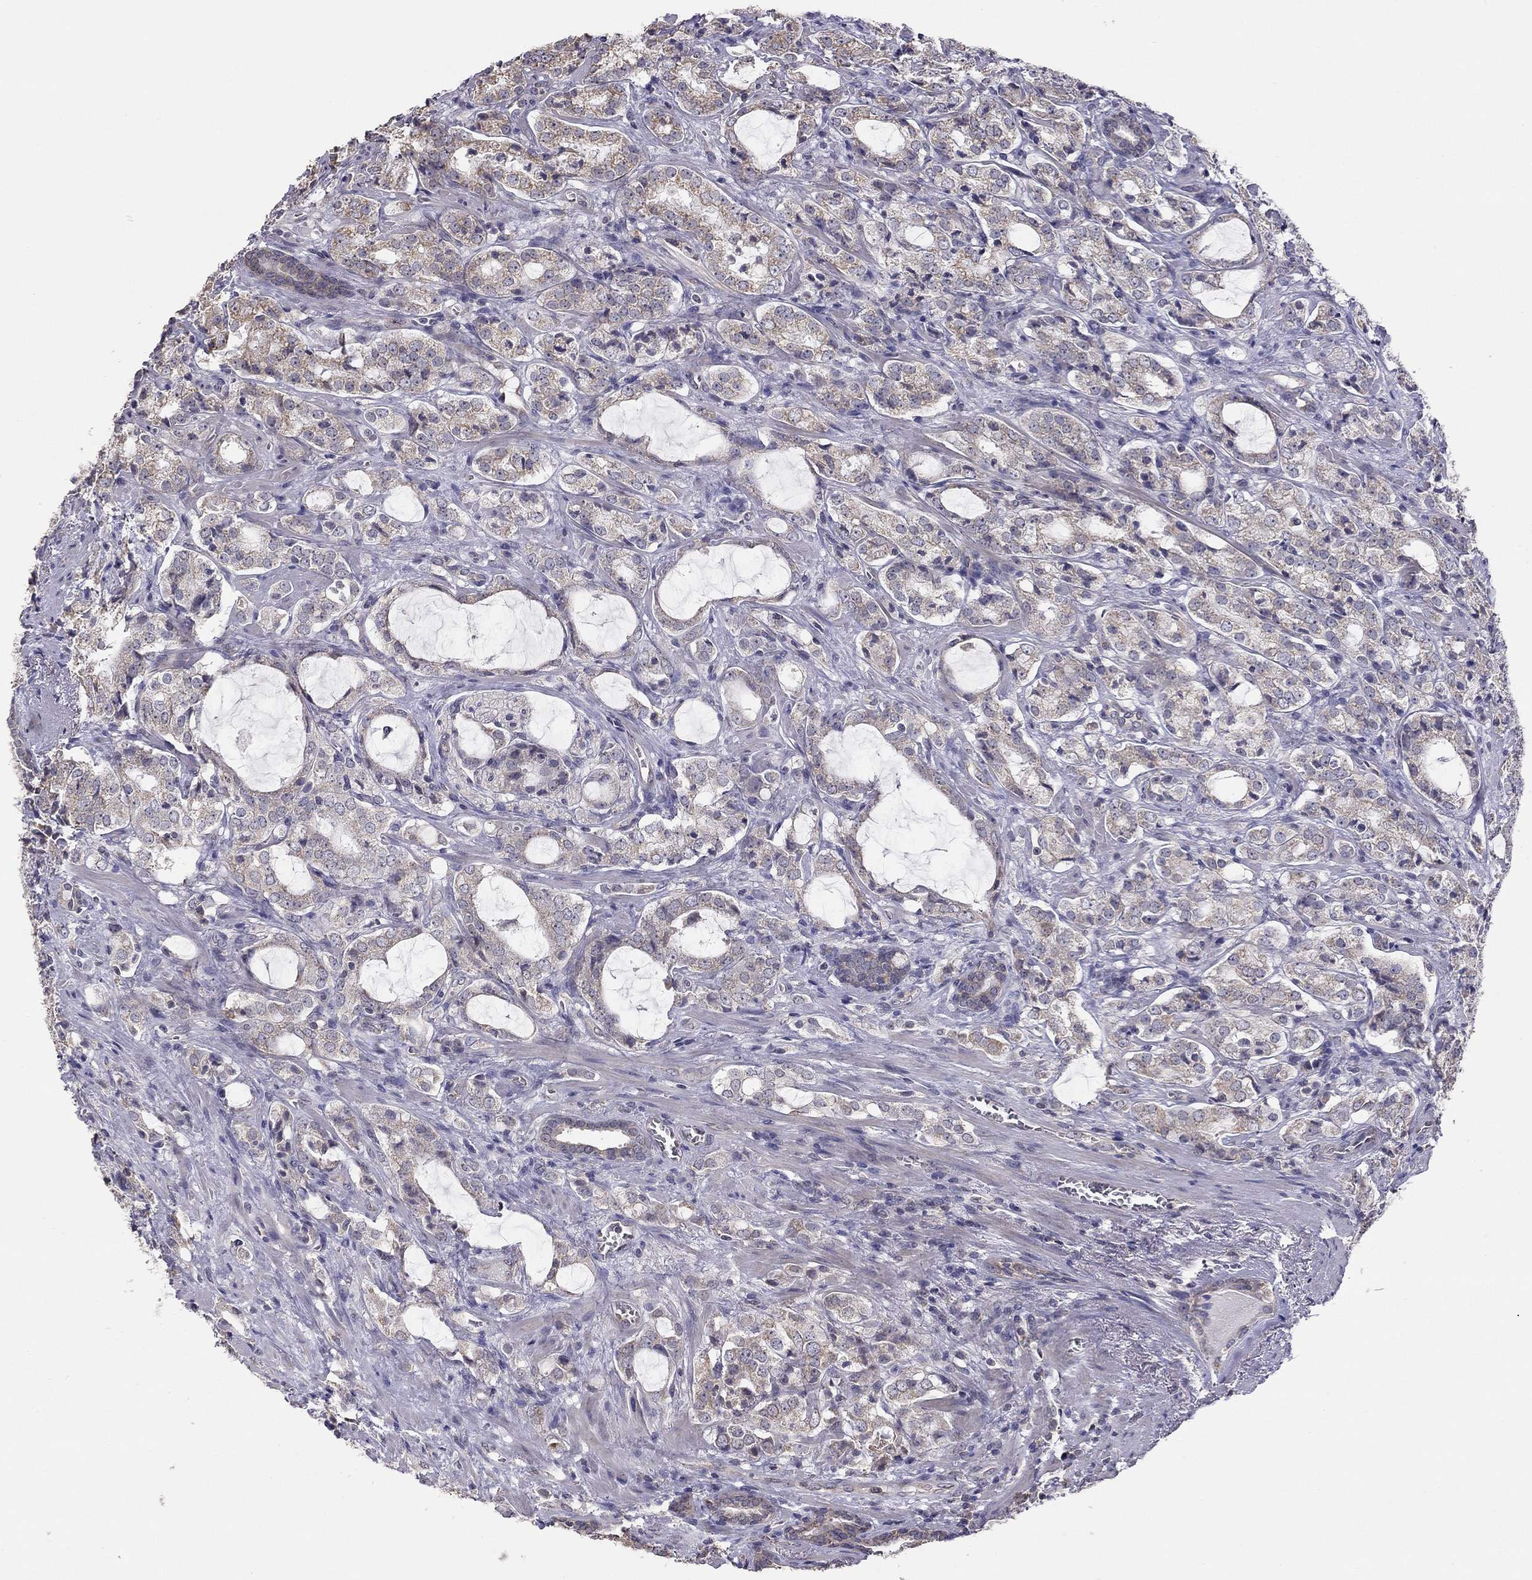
{"staining": {"intensity": "weak", "quantity": "25%-75%", "location": "cytoplasmic/membranous"}, "tissue": "prostate cancer", "cell_type": "Tumor cells", "image_type": "cancer", "snomed": [{"axis": "morphology", "description": "Adenocarcinoma, NOS"}, {"axis": "topography", "description": "Prostate"}], "caption": "Immunohistochemistry (IHC) of human prostate cancer (adenocarcinoma) exhibits low levels of weak cytoplasmic/membranous positivity in approximately 25%-75% of tumor cells. (brown staining indicates protein expression, while blue staining denotes nuclei).", "gene": "LRIT3", "patient": {"sex": "male", "age": 66}}